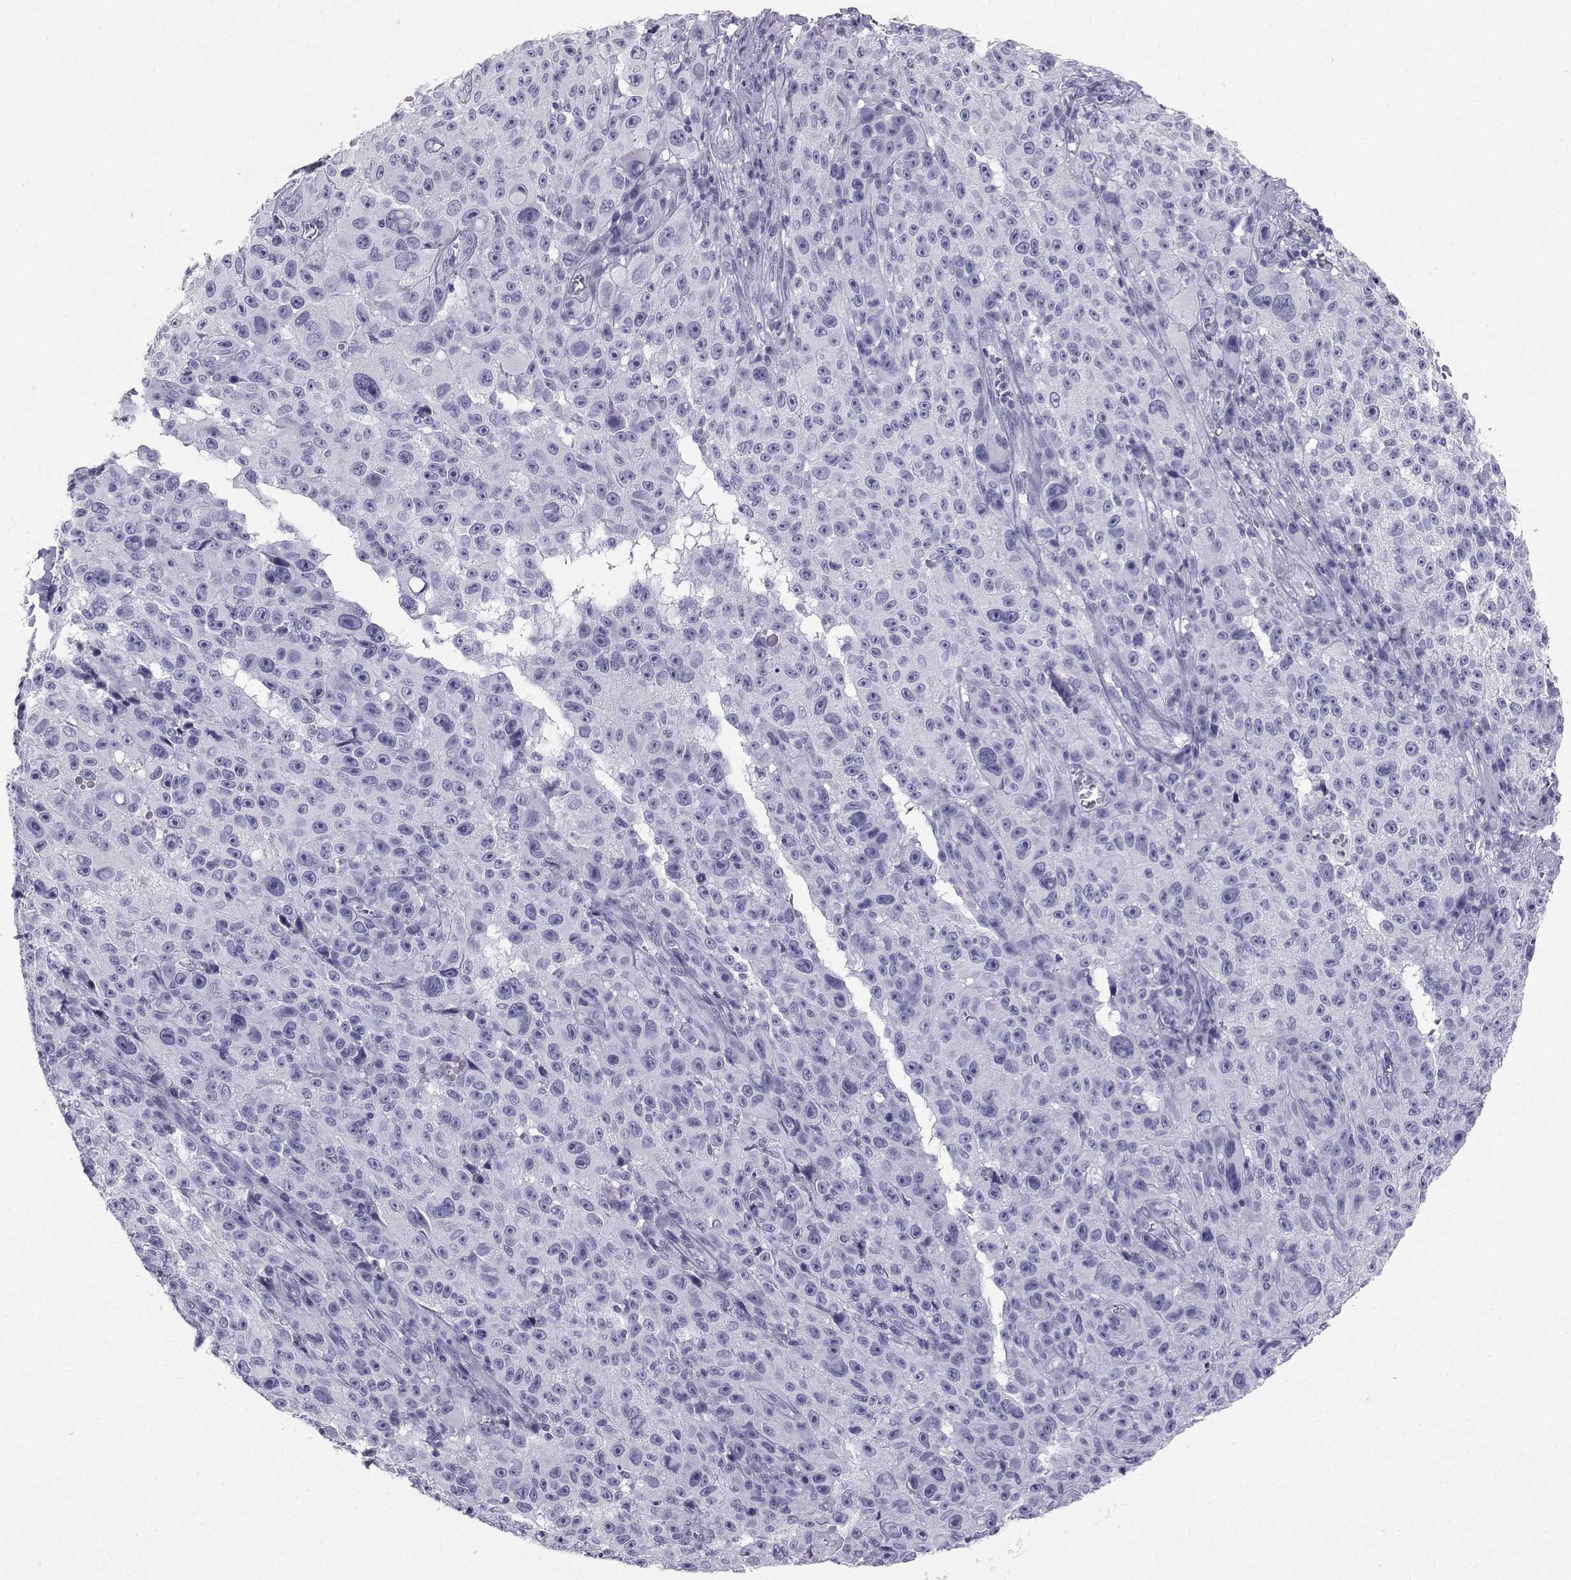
{"staining": {"intensity": "negative", "quantity": "none", "location": "none"}, "tissue": "melanoma", "cell_type": "Tumor cells", "image_type": "cancer", "snomed": [{"axis": "morphology", "description": "Malignant melanoma, NOS"}, {"axis": "topography", "description": "Skin"}], "caption": "Micrograph shows no protein positivity in tumor cells of melanoma tissue.", "gene": "SST", "patient": {"sex": "female", "age": 82}}